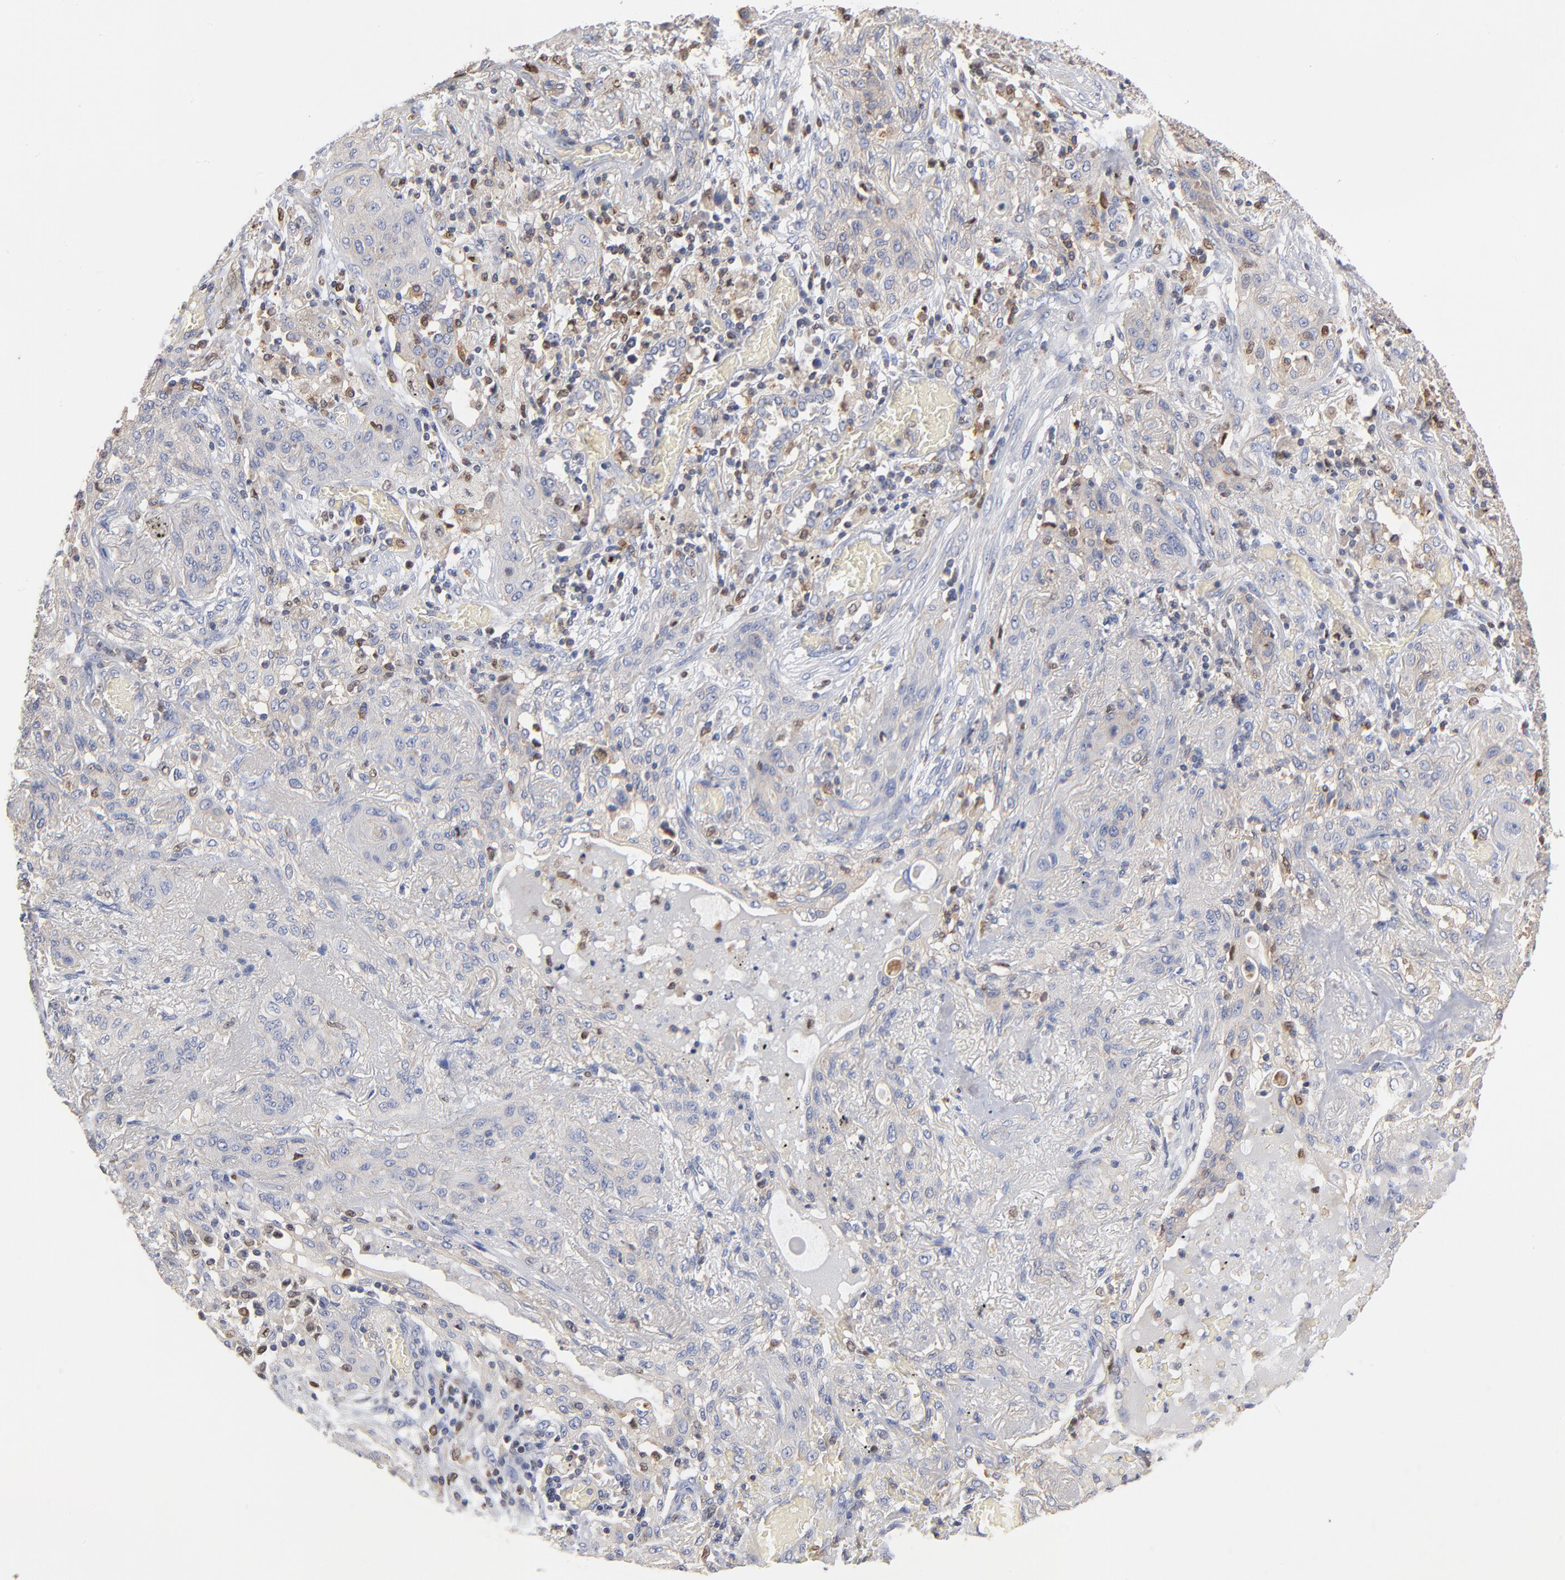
{"staining": {"intensity": "negative", "quantity": "none", "location": "none"}, "tissue": "lung cancer", "cell_type": "Tumor cells", "image_type": "cancer", "snomed": [{"axis": "morphology", "description": "Squamous cell carcinoma, NOS"}, {"axis": "topography", "description": "Lung"}], "caption": "IHC image of lung cancer (squamous cell carcinoma) stained for a protein (brown), which shows no staining in tumor cells.", "gene": "ARHGEF6", "patient": {"sex": "female", "age": 47}}